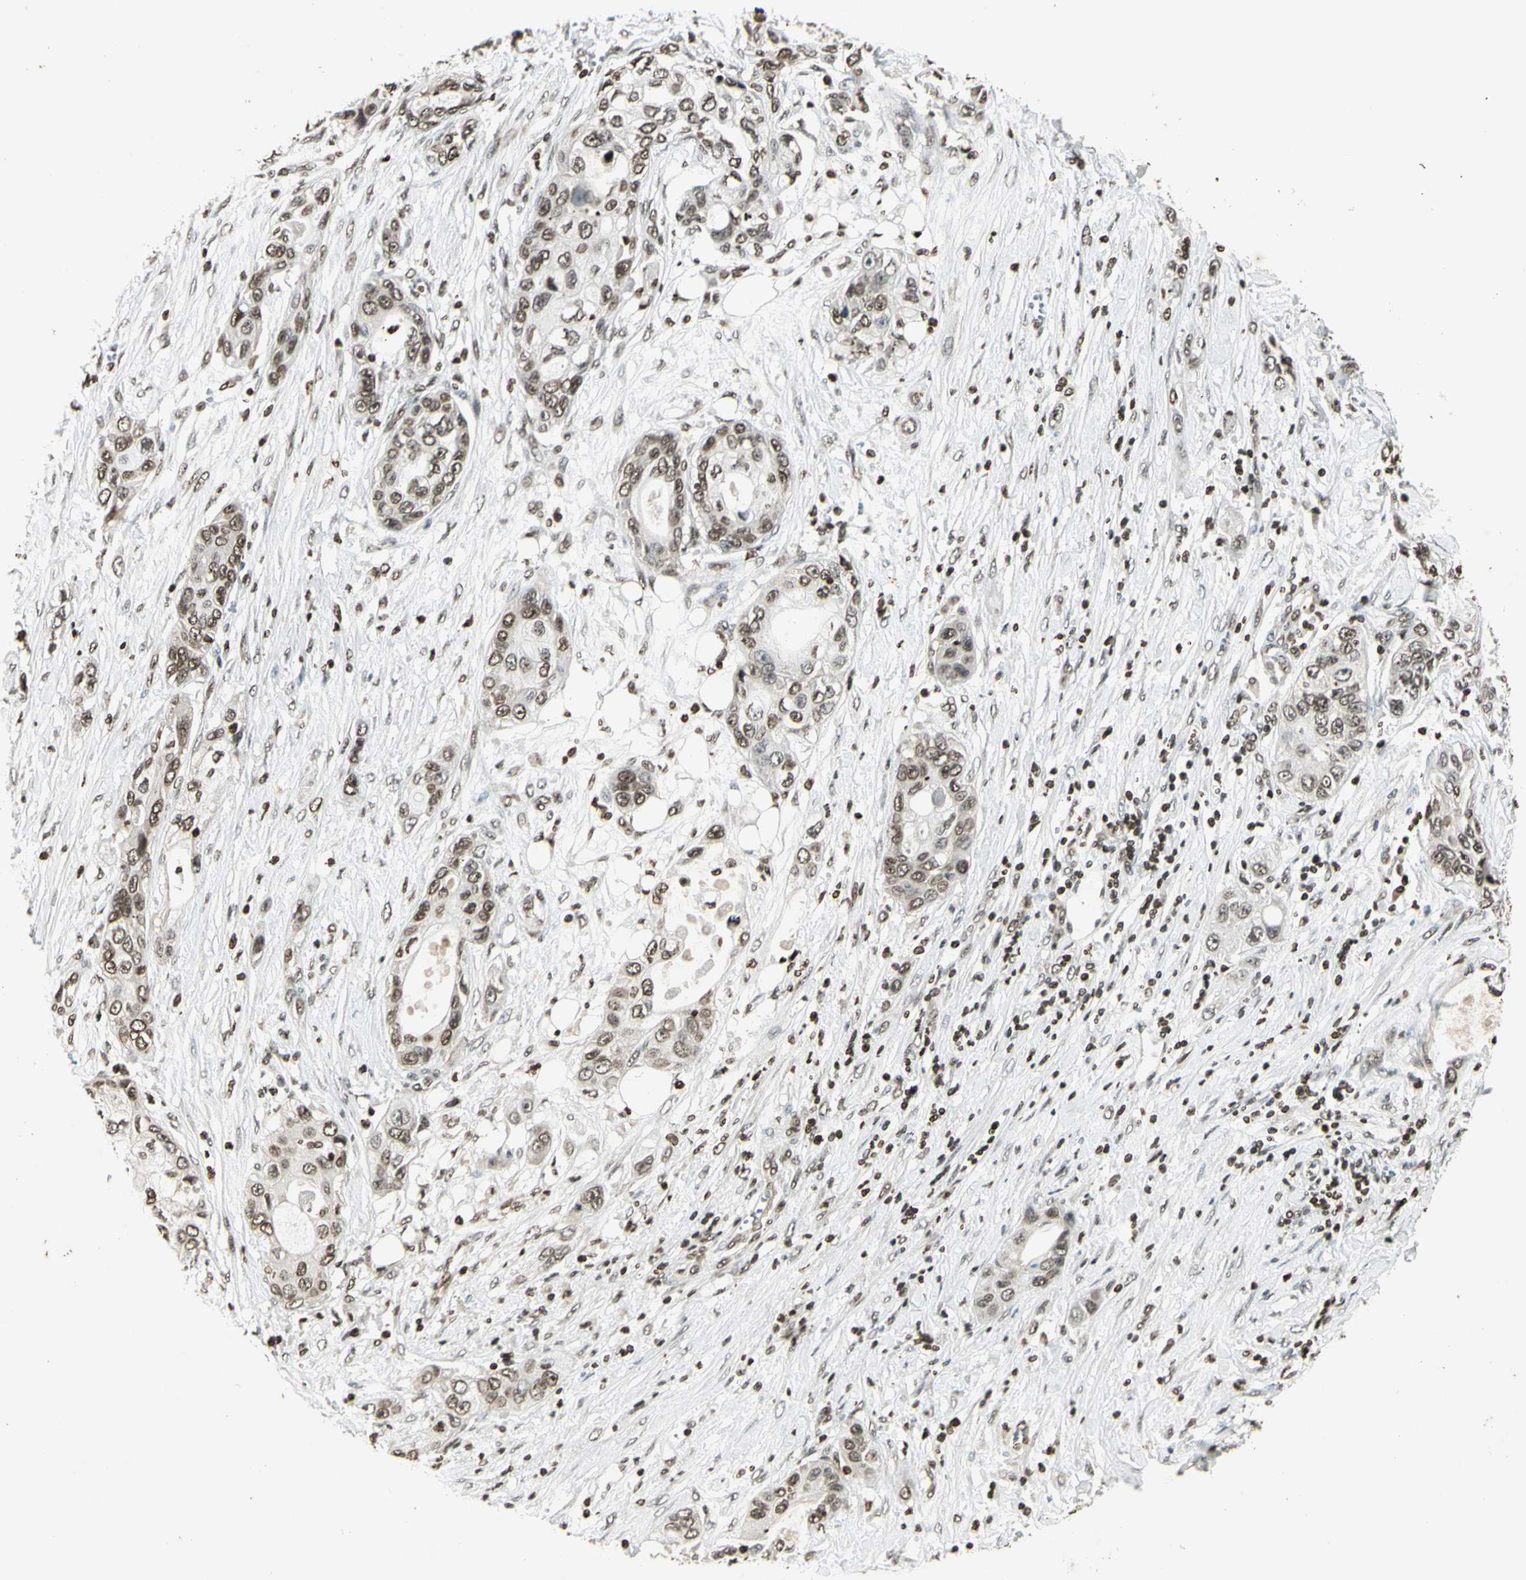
{"staining": {"intensity": "moderate", "quantity": ">75%", "location": "nuclear"}, "tissue": "pancreatic cancer", "cell_type": "Tumor cells", "image_type": "cancer", "snomed": [{"axis": "morphology", "description": "Adenocarcinoma, NOS"}, {"axis": "topography", "description": "Pancreas"}], "caption": "There is medium levels of moderate nuclear expression in tumor cells of pancreatic adenocarcinoma, as demonstrated by immunohistochemical staining (brown color).", "gene": "RORA", "patient": {"sex": "female", "age": 70}}